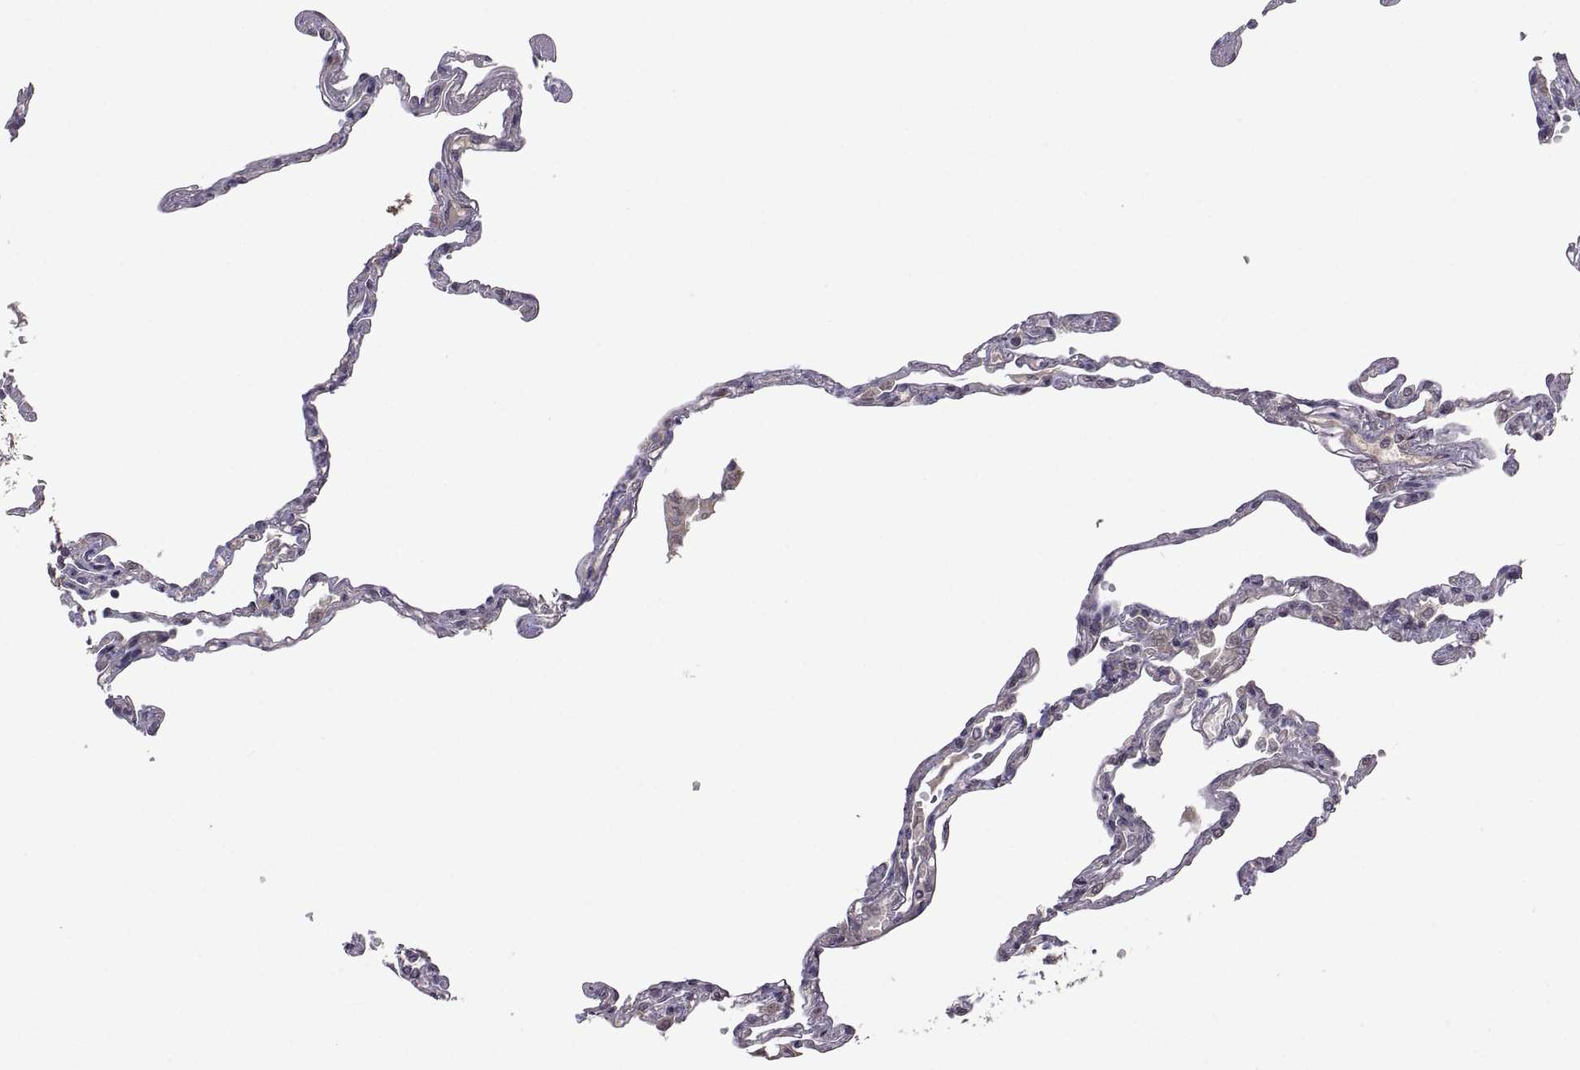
{"staining": {"intensity": "negative", "quantity": "none", "location": "none"}, "tissue": "lung", "cell_type": "Alveolar cells", "image_type": "normal", "snomed": [{"axis": "morphology", "description": "Normal tissue, NOS"}, {"axis": "topography", "description": "Lung"}], "caption": "Immunohistochemistry micrograph of normal lung: lung stained with DAB (3,3'-diaminobenzidine) shows no significant protein staining in alveolar cells.", "gene": "LAMA1", "patient": {"sex": "male", "age": 78}}